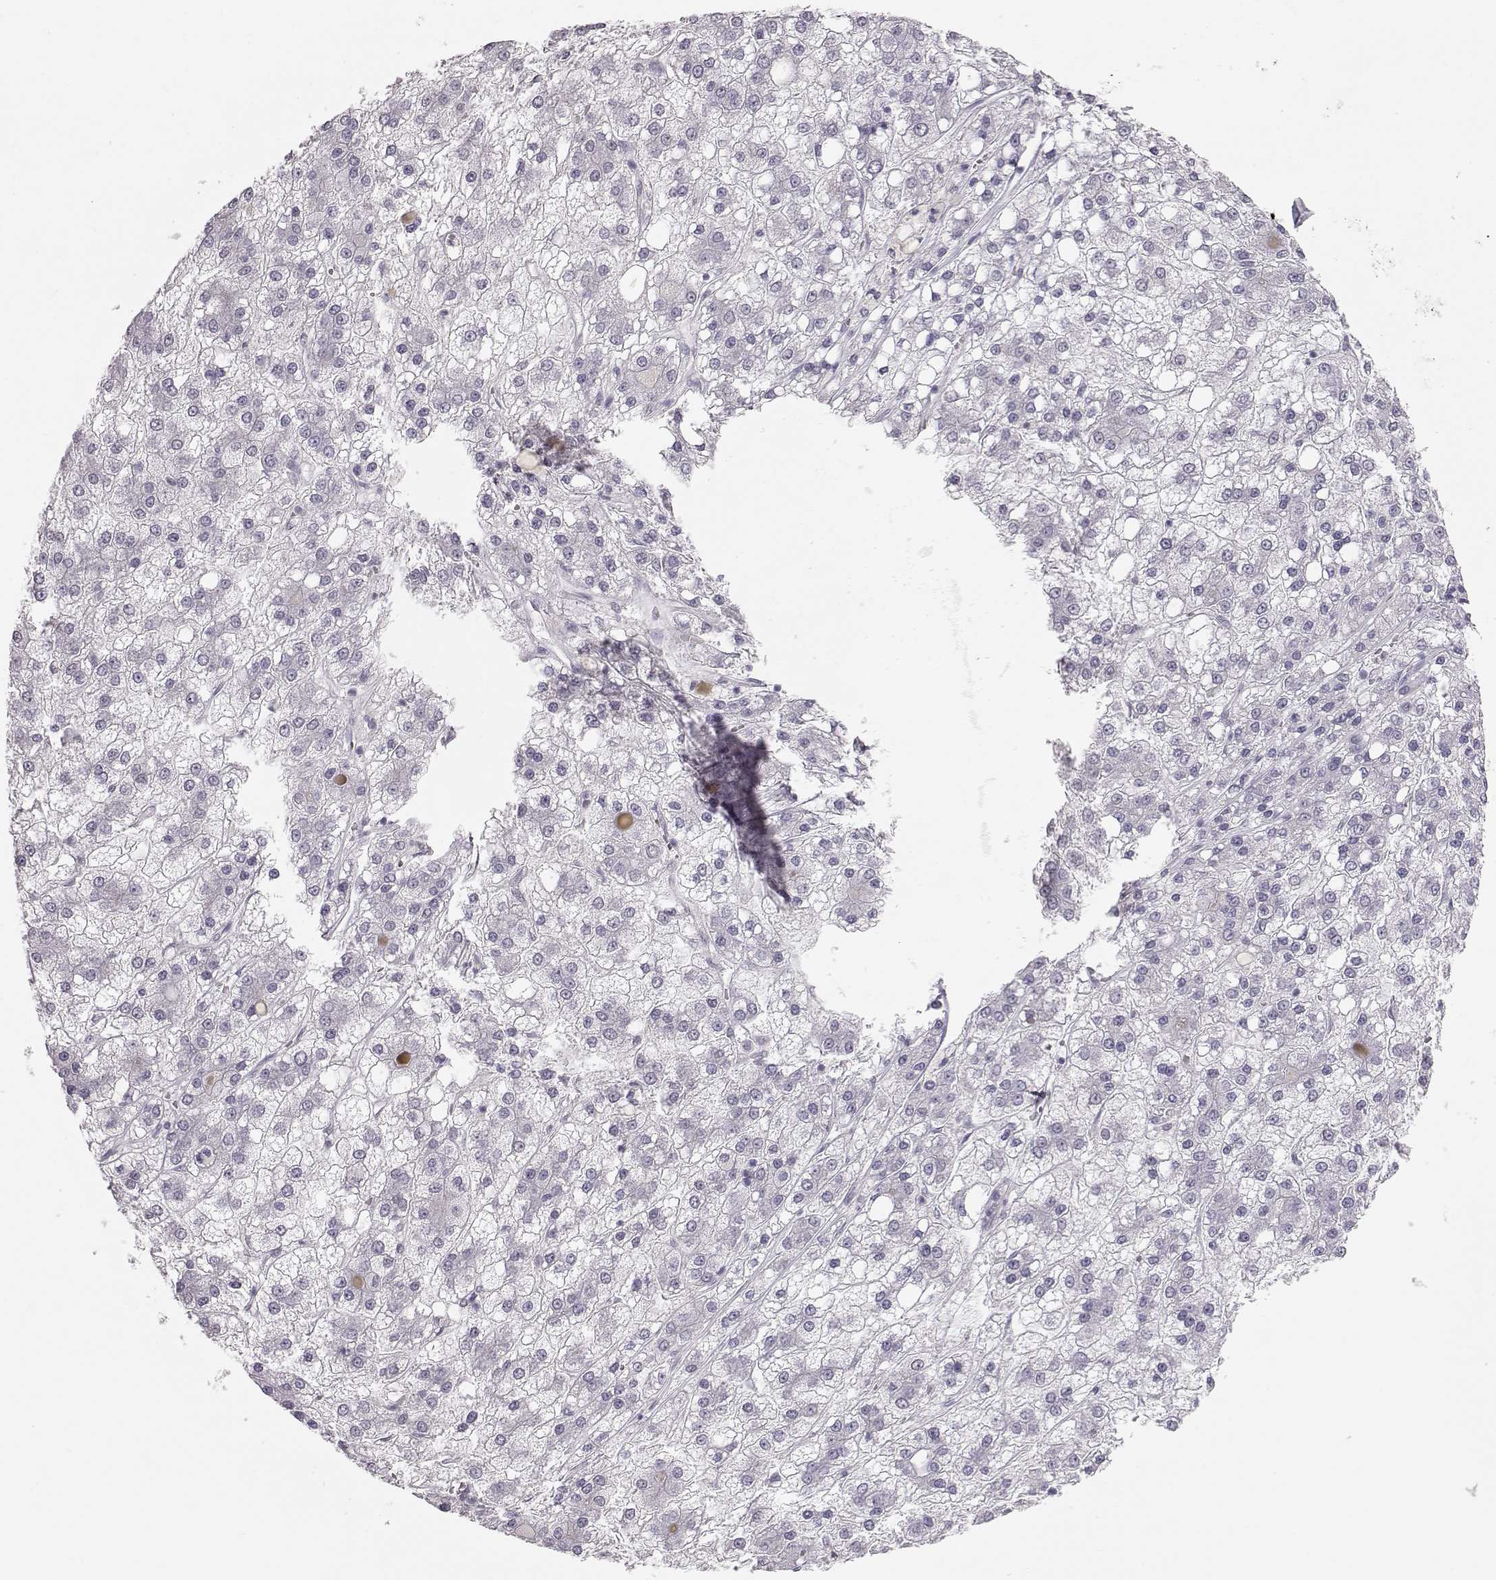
{"staining": {"intensity": "negative", "quantity": "none", "location": "none"}, "tissue": "liver cancer", "cell_type": "Tumor cells", "image_type": "cancer", "snomed": [{"axis": "morphology", "description": "Carcinoma, Hepatocellular, NOS"}, {"axis": "topography", "description": "Liver"}], "caption": "Tumor cells are negative for brown protein staining in liver cancer (hepatocellular carcinoma).", "gene": "FAM205A", "patient": {"sex": "male", "age": 73}}